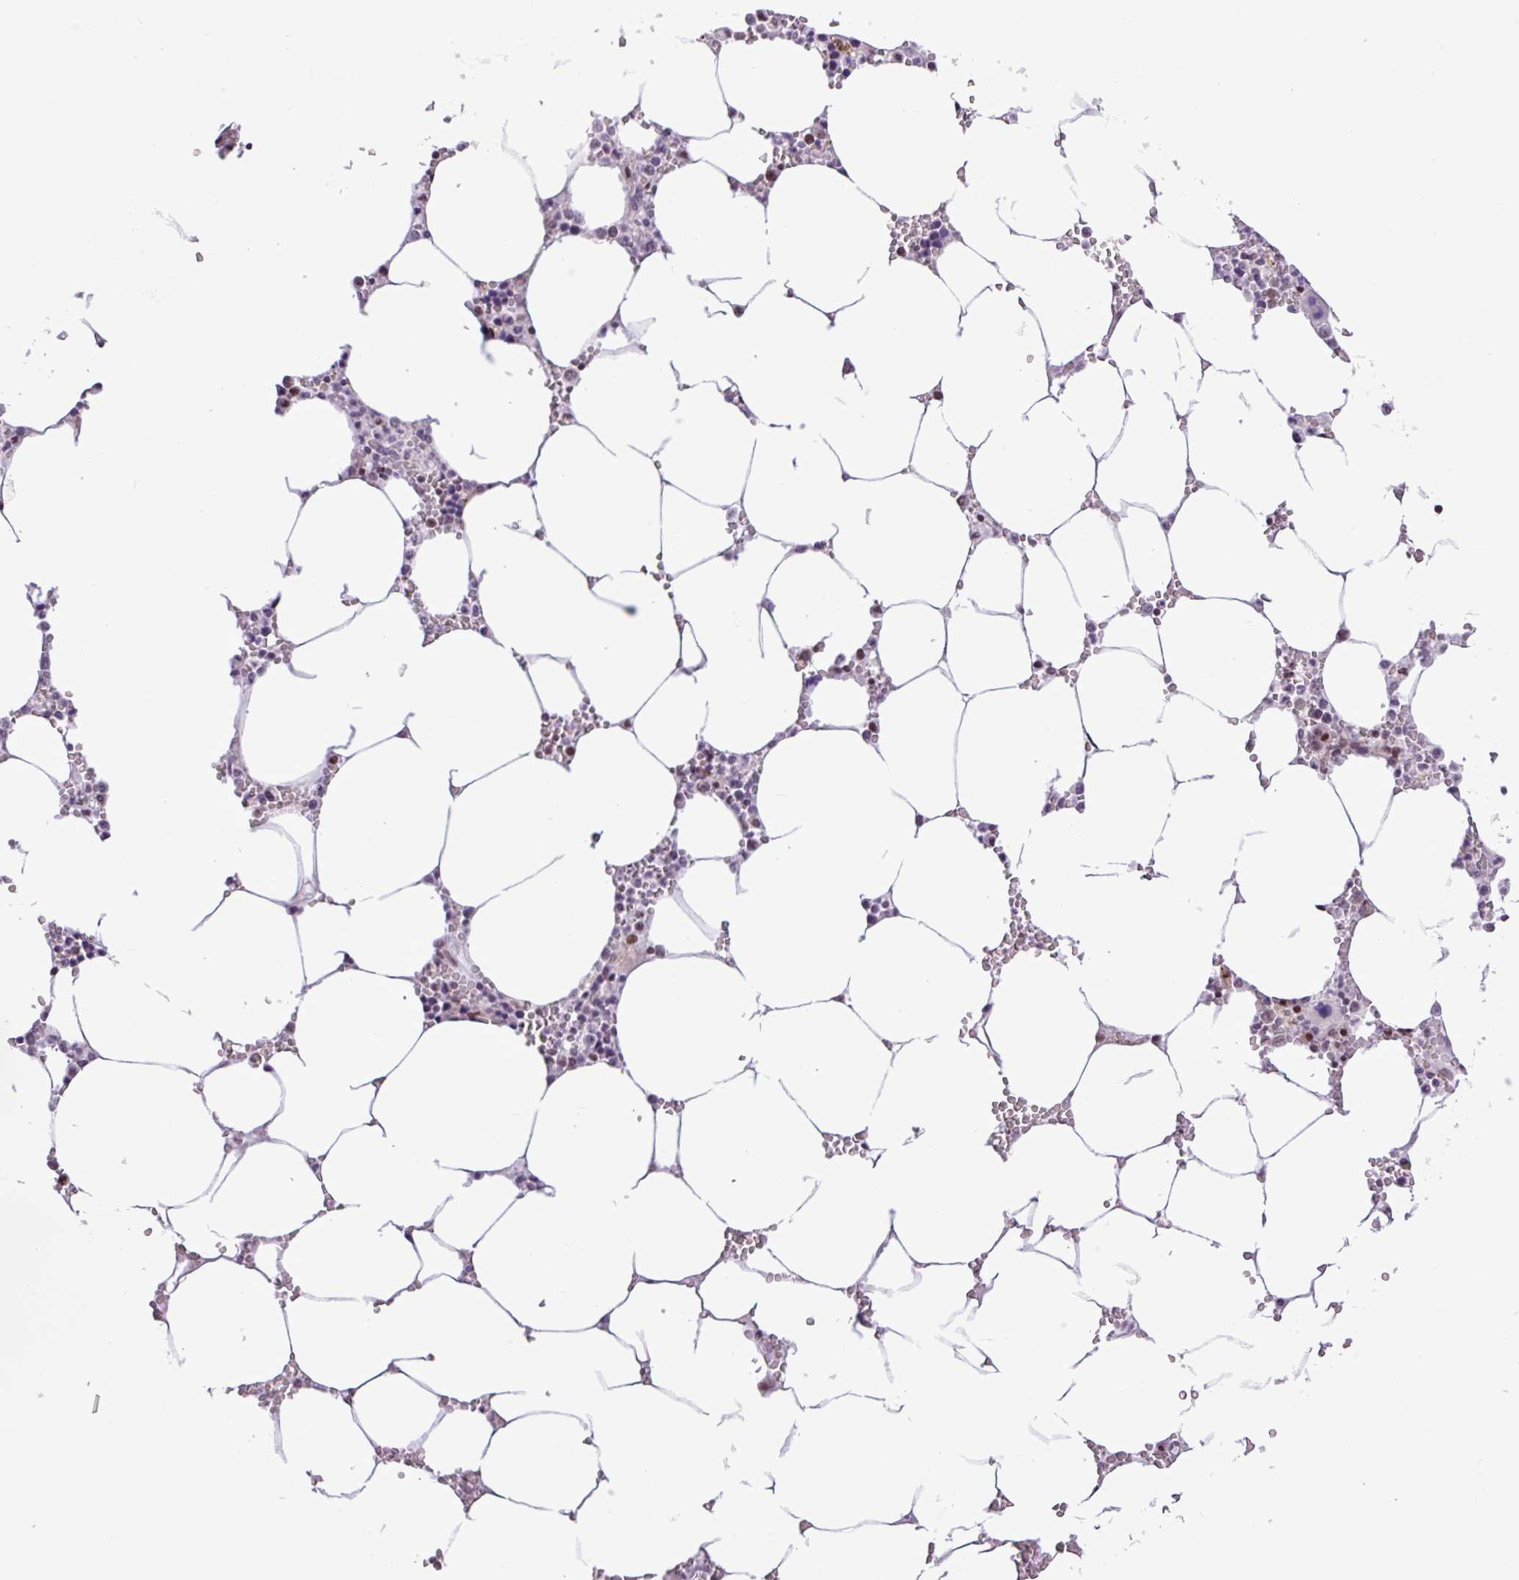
{"staining": {"intensity": "negative", "quantity": "none", "location": "none"}, "tissue": "bone marrow", "cell_type": "Hematopoietic cells", "image_type": "normal", "snomed": [{"axis": "morphology", "description": "Normal tissue, NOS"}, {"axis": "topography", "description": "Bone marrow"}], "caption": "Immunohistochemistry of unremarkable bone marrow exhibits no staining in hematopoietic cells.", "gene": "ZNF354A", "patient": {"sex": "male", "age": 70}}